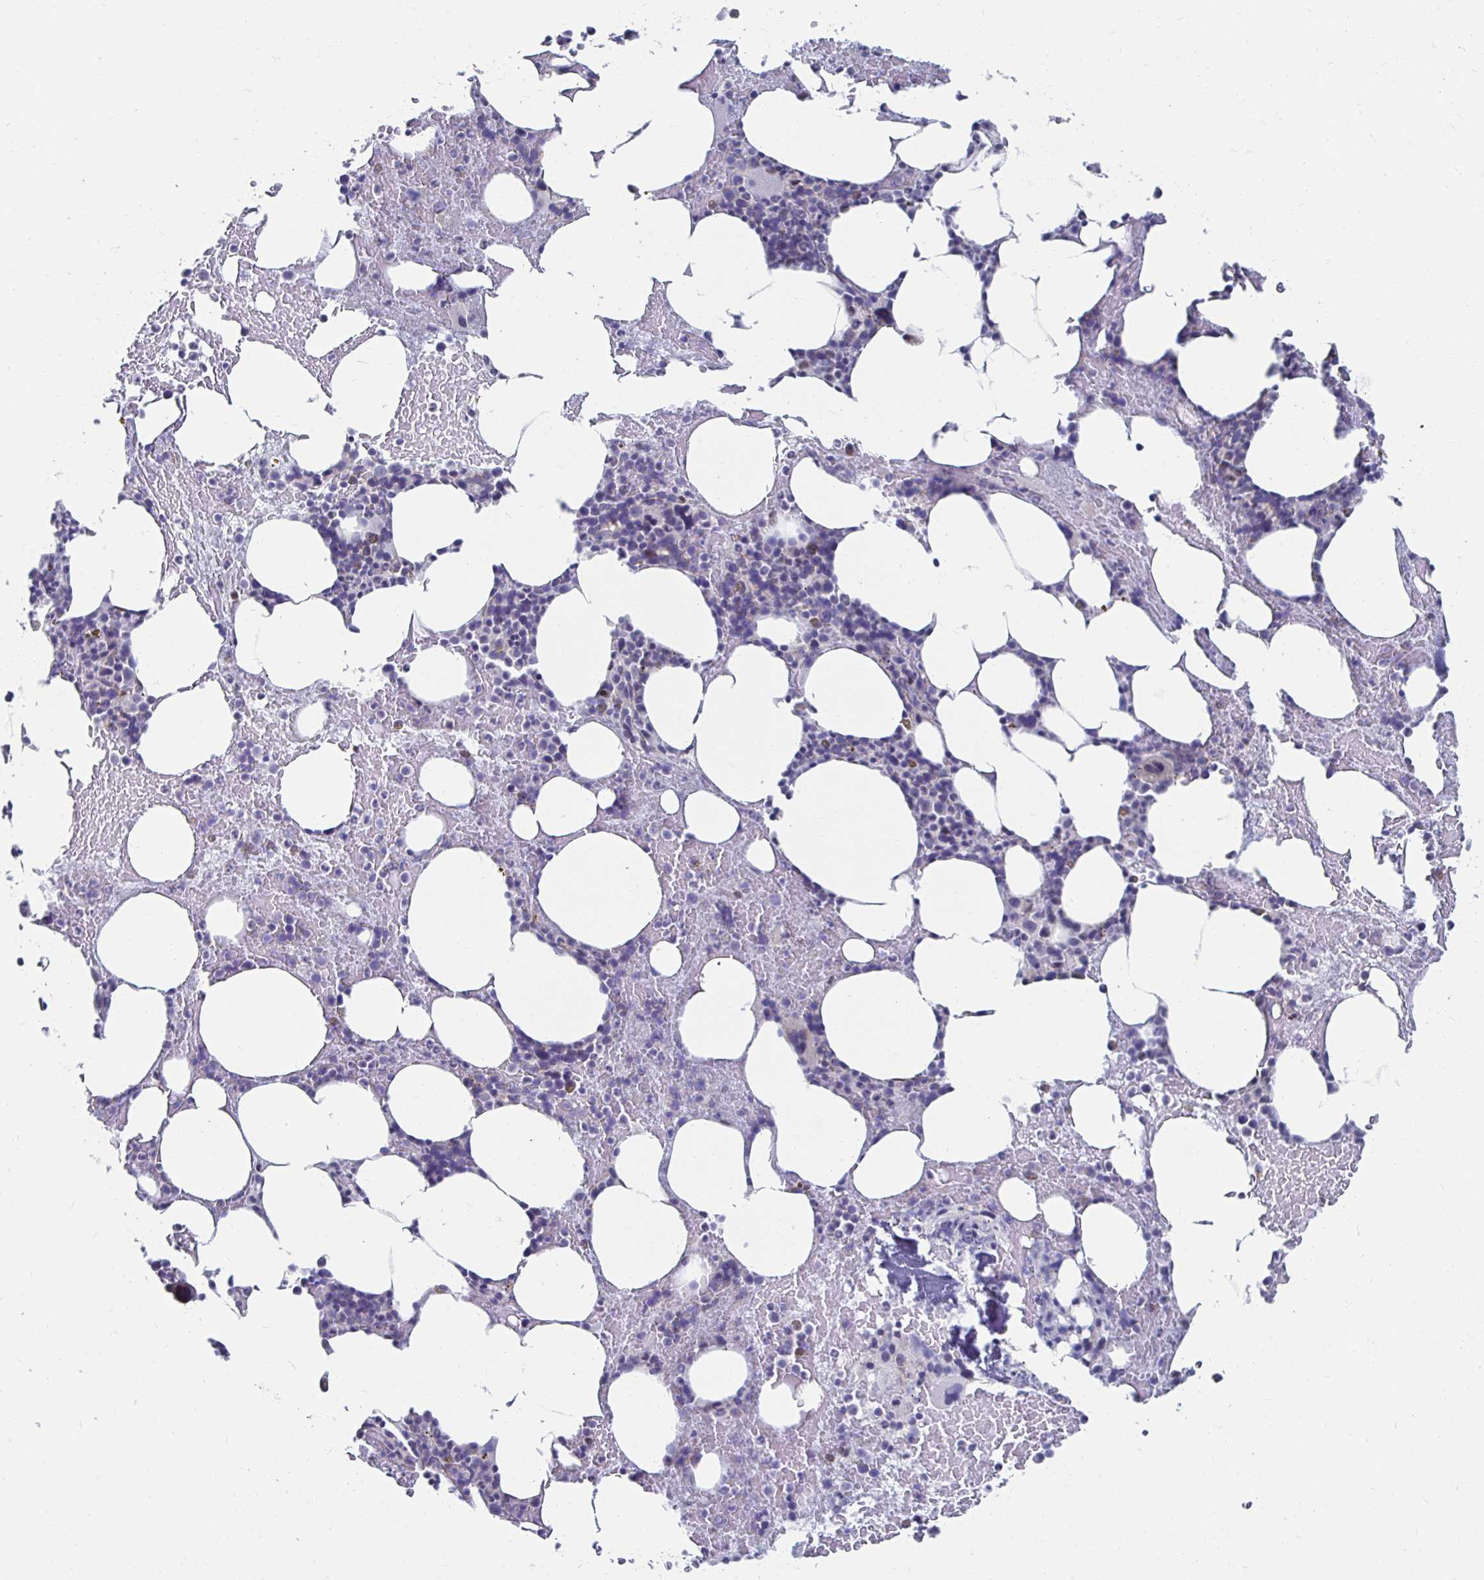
{"staining": {"intensity": "negative", "quantity": "none", "location": "none"}, "tissue": "bone marrow", "cell_type": "Hematopoietic cells", "image_type": "normal", "snomed": [{"axis": "morphology", "description": "Normal tissue, NOS"}, {"axis": "topography", "description": "Bone marrow"}], "caption": "This image is of normal bone marrow stained with immunohistochemistry (IHC) to label a protein in brown with the nuclei are counter-stained blue. There is no expression in hematopoietic cells. (Immunohistochemistry (ihc), brightfield microscopy, high magnification).", "gene": "NOCT", "patient": {"sex": "female", "age": 62}}